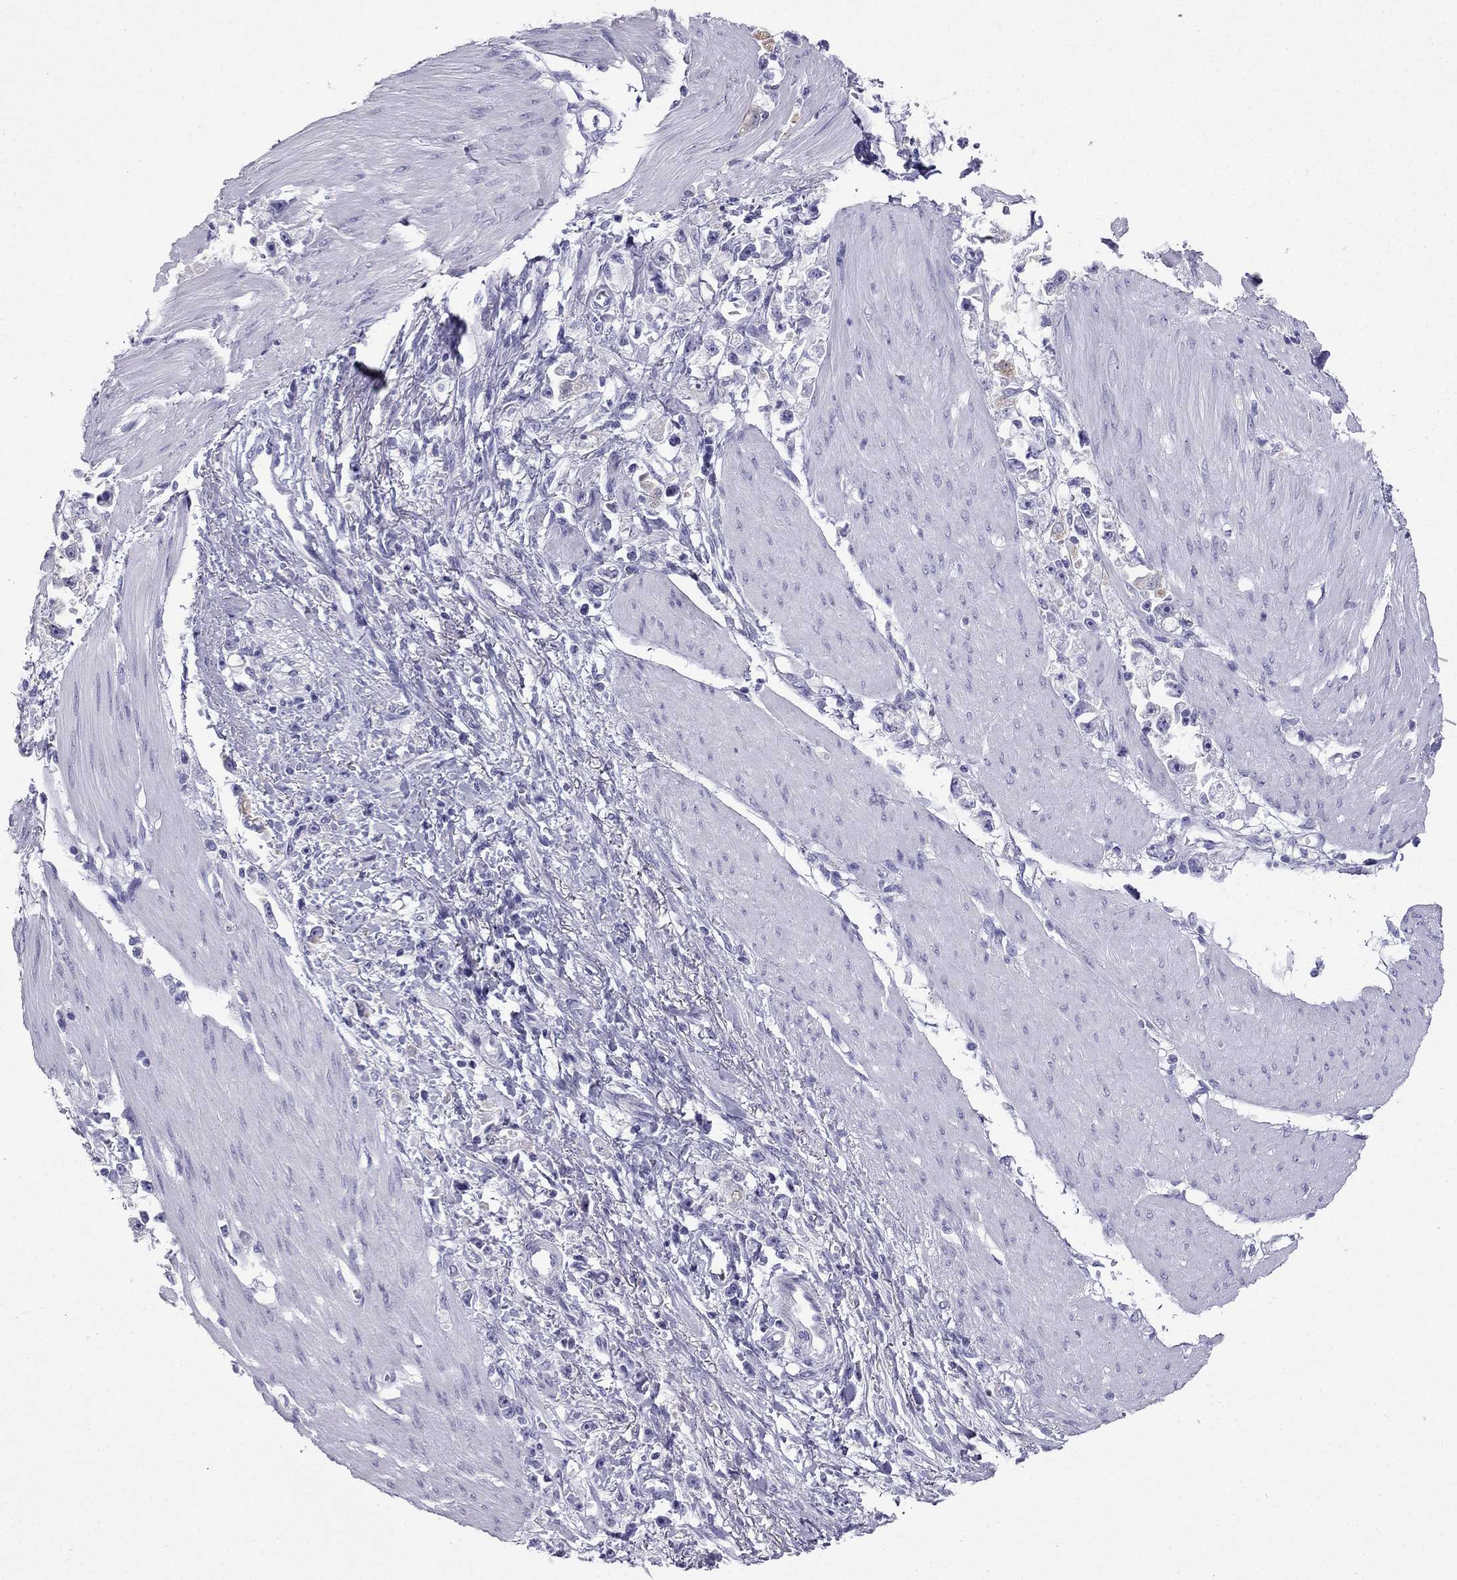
{"staining": {"intensity": "negative", "quantity": "none", "location": "none"}, "tissue": "stomach cancer", "cell_type": "Tumor cells", "image_type": "cancer", "snomed": [{"axis": "morphology", "description": "Adenocarcinoma, NOS"}, {"axis": "topography", "description": "Stomach"}], "caption": "An IHC micrograph of adenocarcinoma (stomach) is shown. There is no staining in tumor cells of adenocarcinoma (stomach).", "gene": "GJA8", "patient": {"sex": "female", "age": 59}}